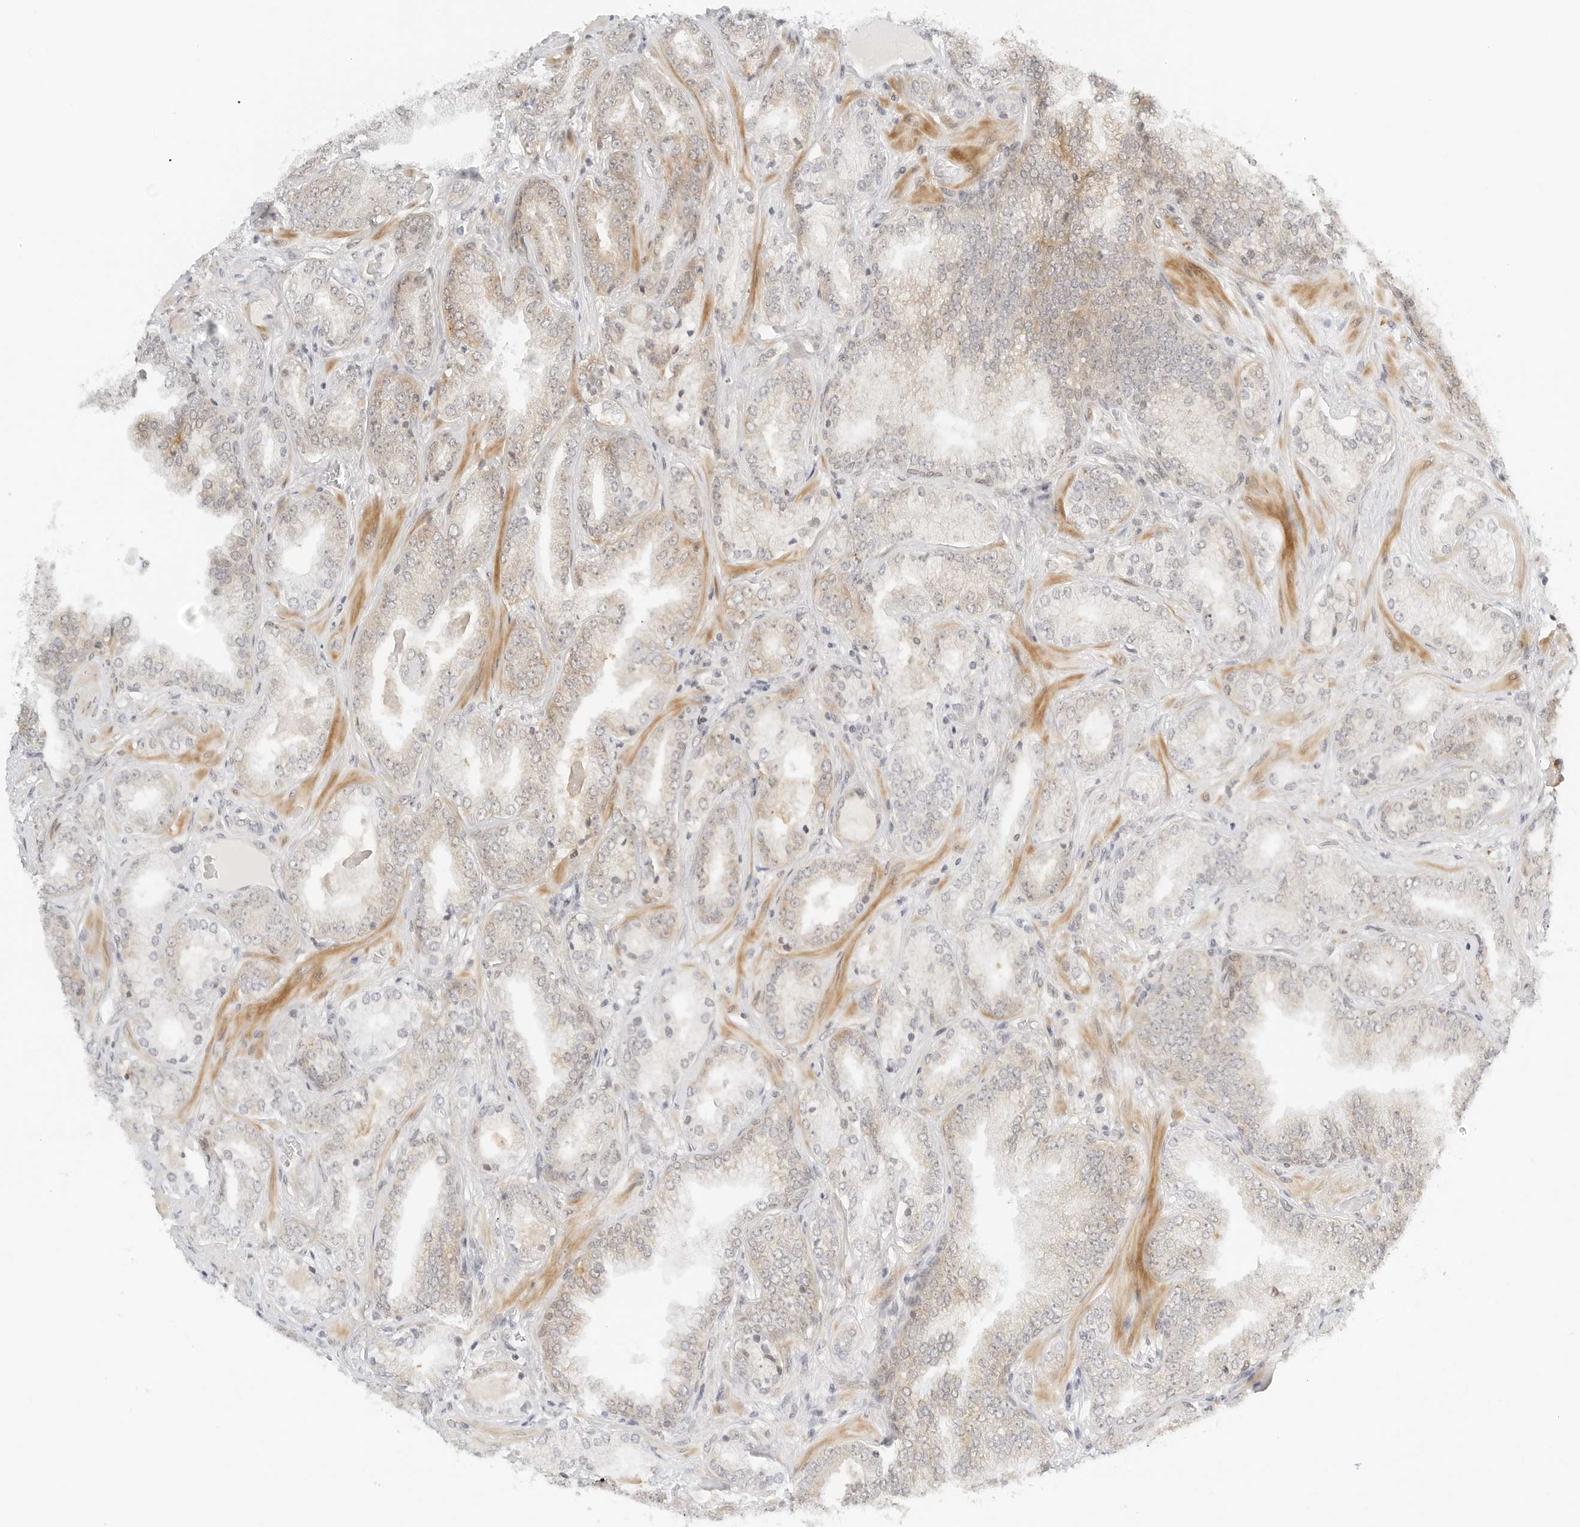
{"staining": {"intensity": "weak", "quantity": "25%-75%", "location": "cytoplasmic/membranous"}, "tissue": "prostate cancer", "cell_type": "Tumor cells", "image_type": "cancer", "snomed": [{"axis": "morphology", "description": "Adenocarcinoma, High grade"}, {"axis": "topography", "description": "Prostate"}], "caption": "Protein expression analysis of human prostate cancer reveals weak cytoplasmic/membranous expression in approximately 25%-75% of tumor cells.", "gene": "NEO1", "patient": {"sex": "male", "age": 58}}